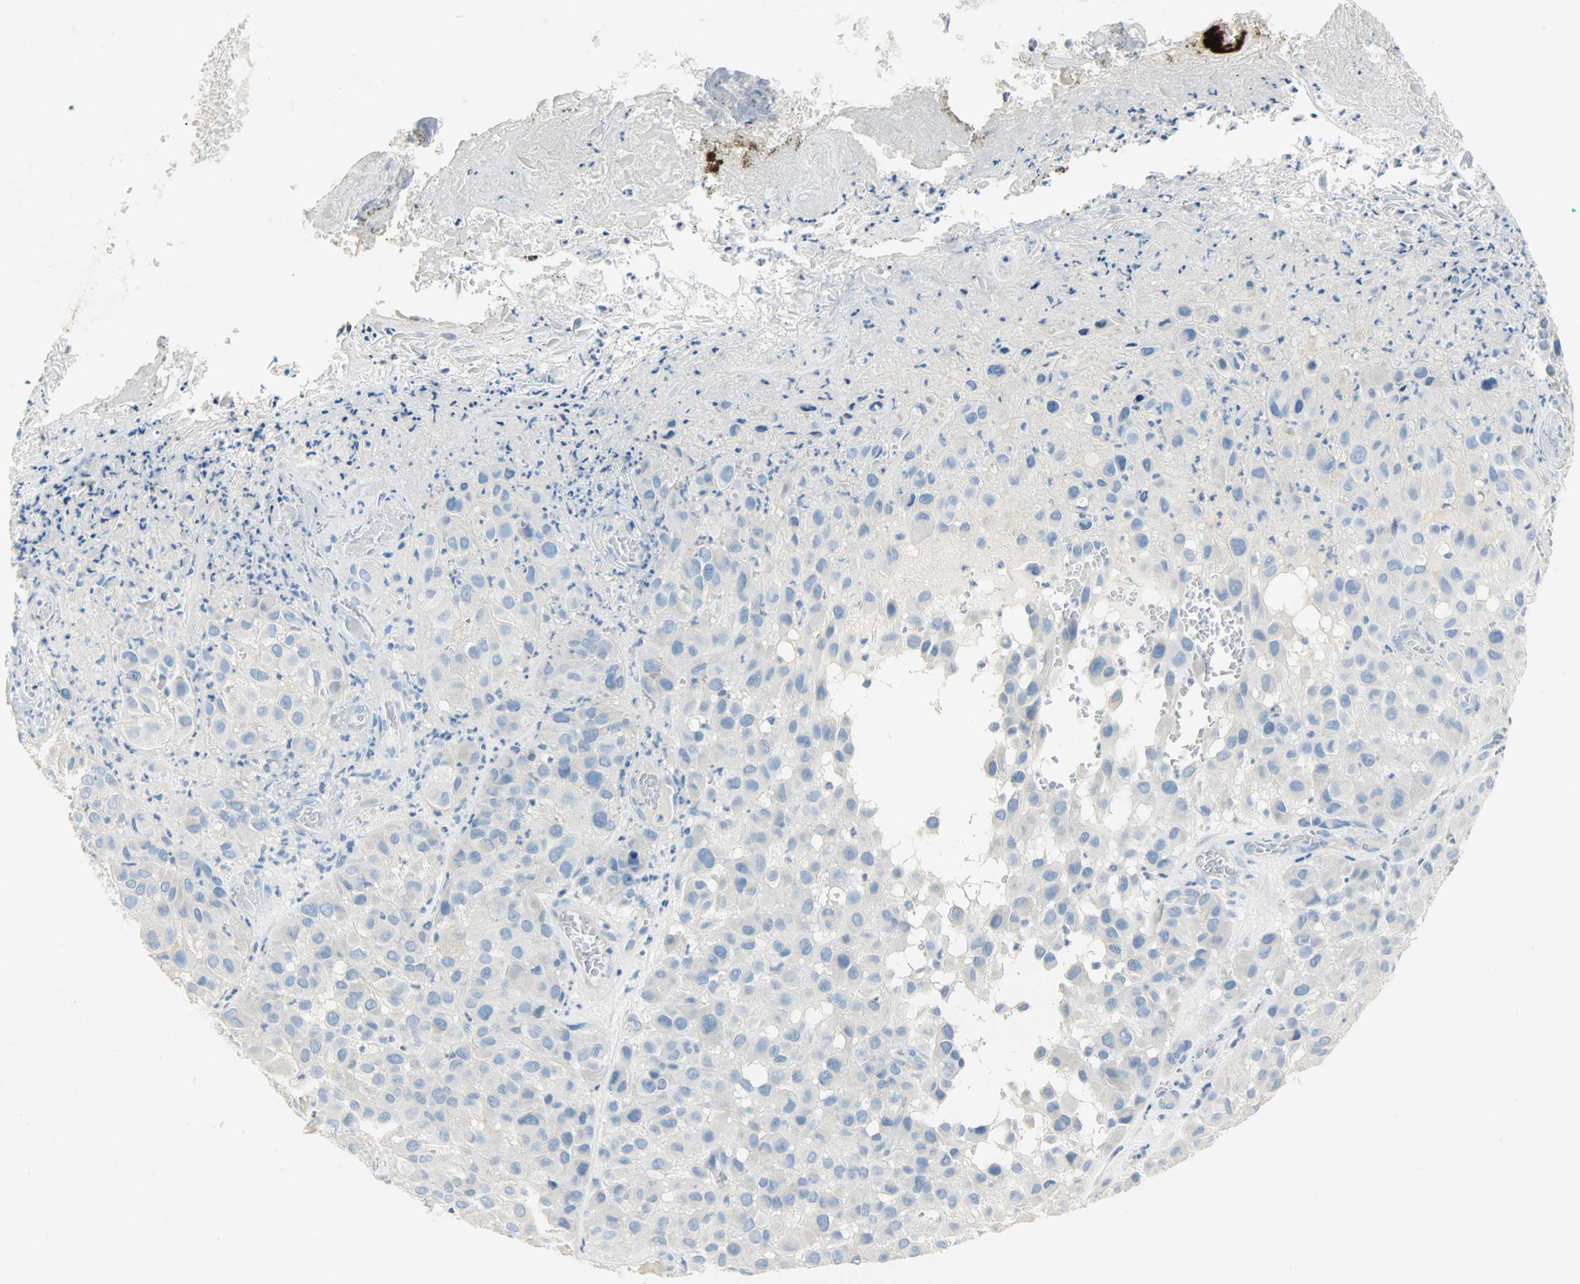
{"staining": {"intensity": "negative", "quantity": "none", "location": "none"}, "tissue": "melanoma", "cell_type": "Tumor cells", "image_type": "cancer", "snomed": [{"axis": "morphology", "description": "Malignant melanoma, NOS"}, {"axis": "topography", "description": "Skin"}], "caption": "Protein analysis of melanoma reveals no significant expression in tumor cells.", "gene": "PROM1", "patient": {"sex": "female", "age": 21}}